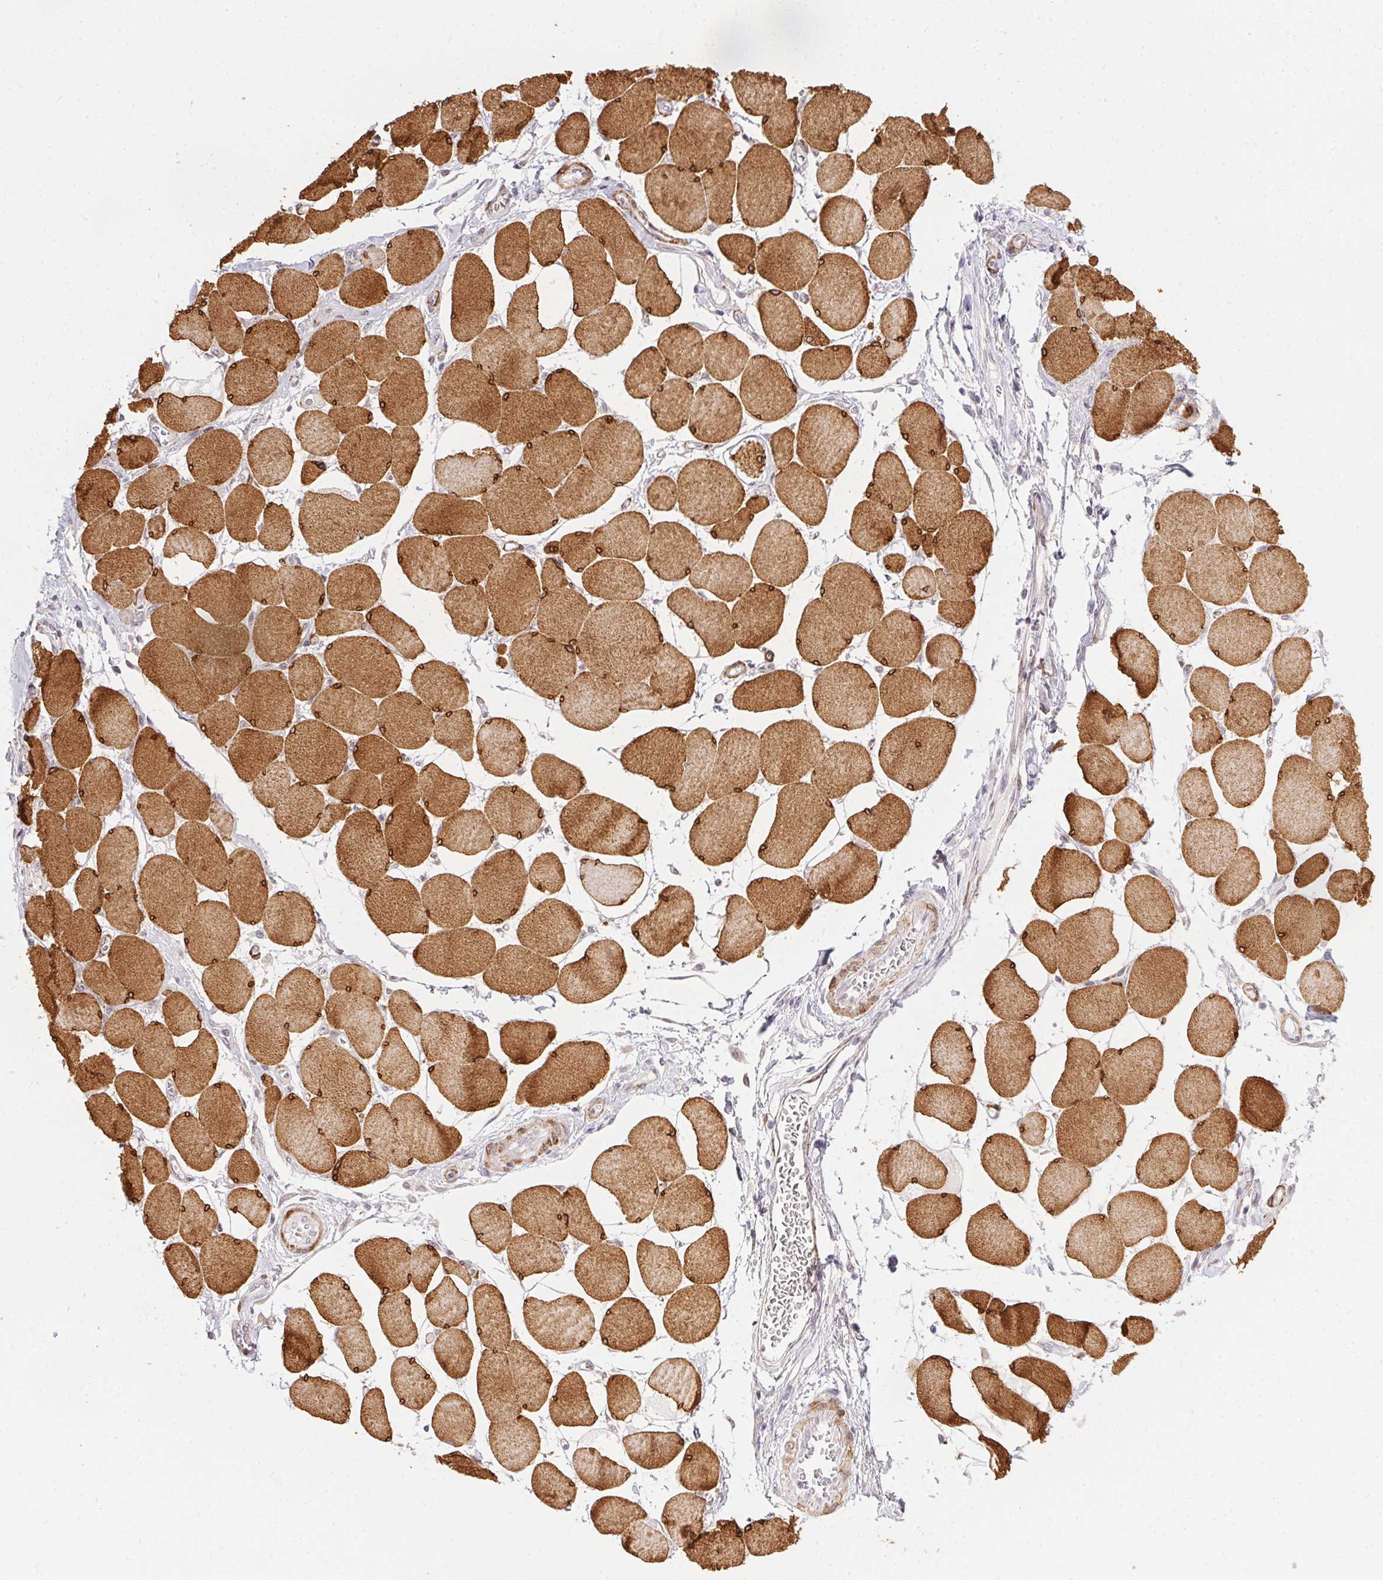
{"staining": {"intensity": "strong", "quantity": ">75%", "location": "cytoplasmic/membranous,nuclear"}, "tissue": "skeletal muscle", "cell_type": "Myocytes", "image_type": "normal", "snomed": [{"axis": "morphology", "description": "Normal tissue, NOS"}, {"axis": "topography", "description": "Skeletal muscle"}], "caption": "IHC of benign human skeletal muscle reveals high levels of strong cytoplasmic/membranous,nuclear staining in approximately >75% of myocytes.", "gene": "HRC", "patient": {"sex": "female", "age": 75}}